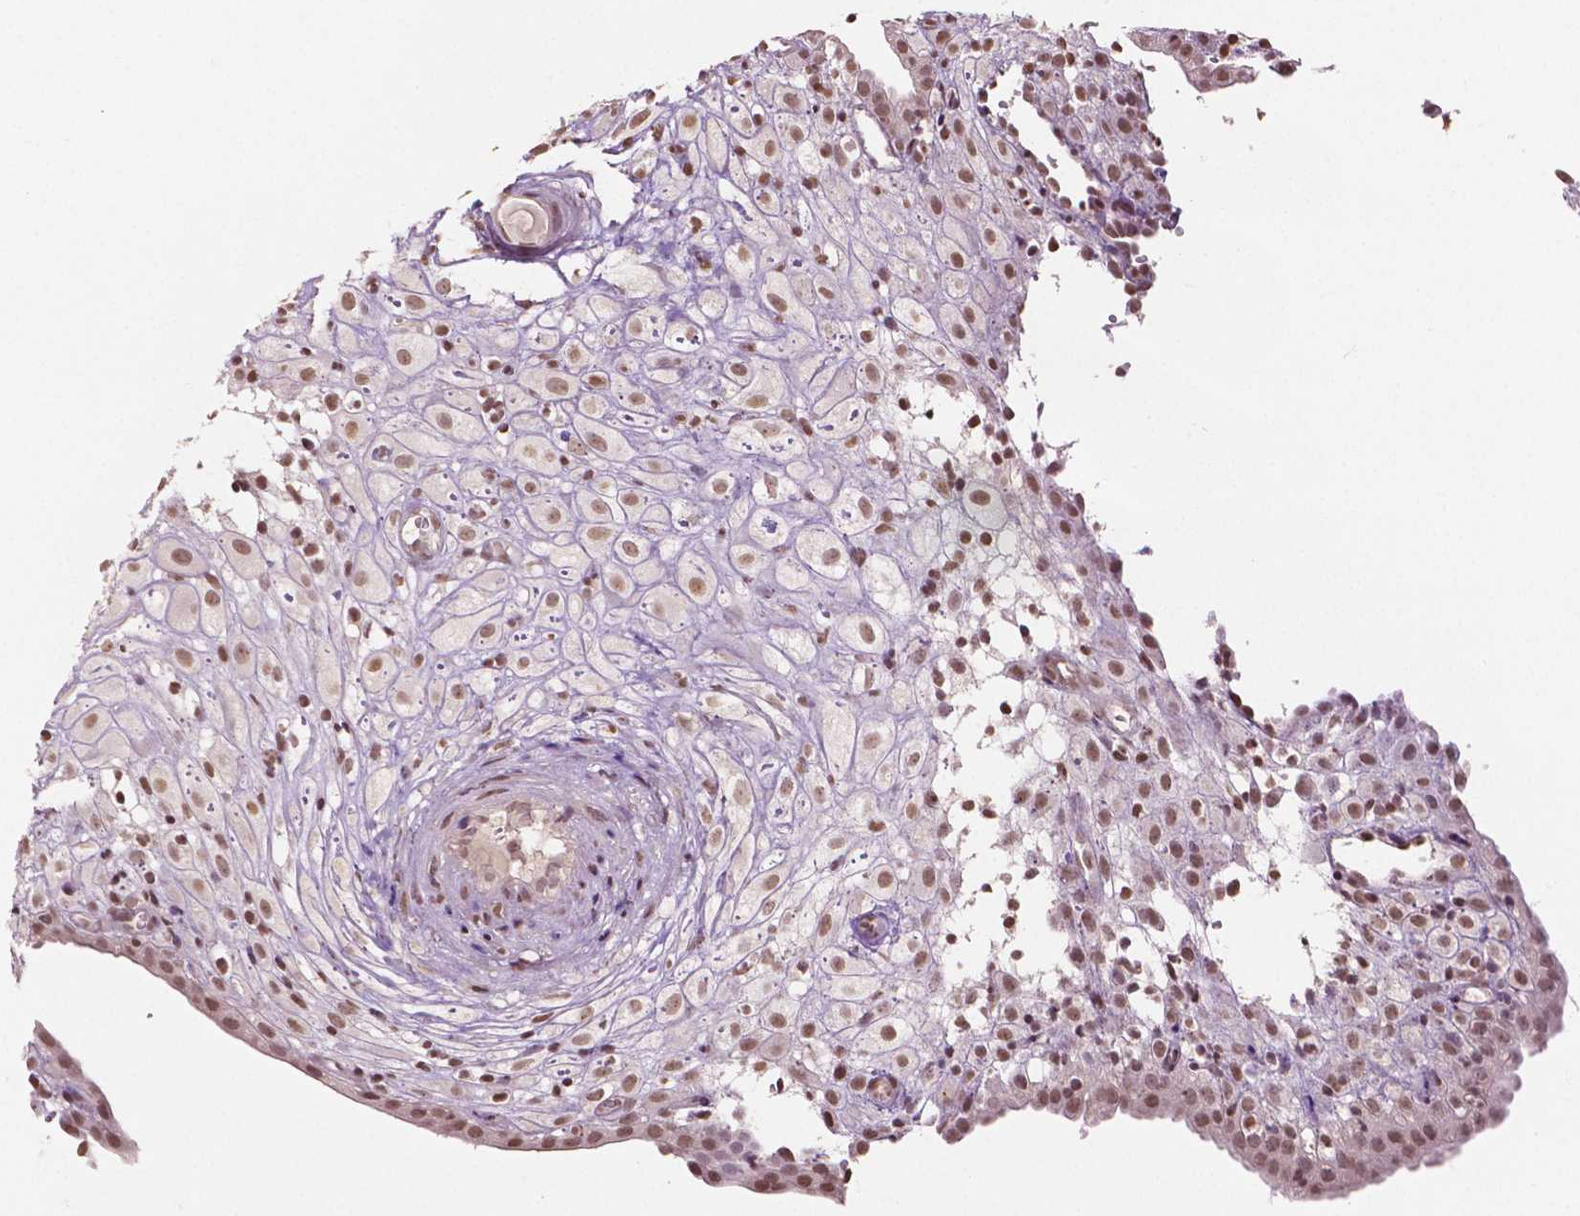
{"staining": {"intensity": "moderate", "quantity": ">75%", "location": "nuclear"}, "tissue": "placenta", "cell_type": "Decidual cells", "image_type": "normal", "snomed": [{"axis": "morphology", "description": "Normal tissue, NOS"}, {"axis": "topography", "description": "Placenta"}], "caption": "Decidual cells exhibit moderate nuclear expression in approximately >75% of cells in unremarkable placenta.", "gene": "DEK", "patient": {"sex": "female", "age": 24}}